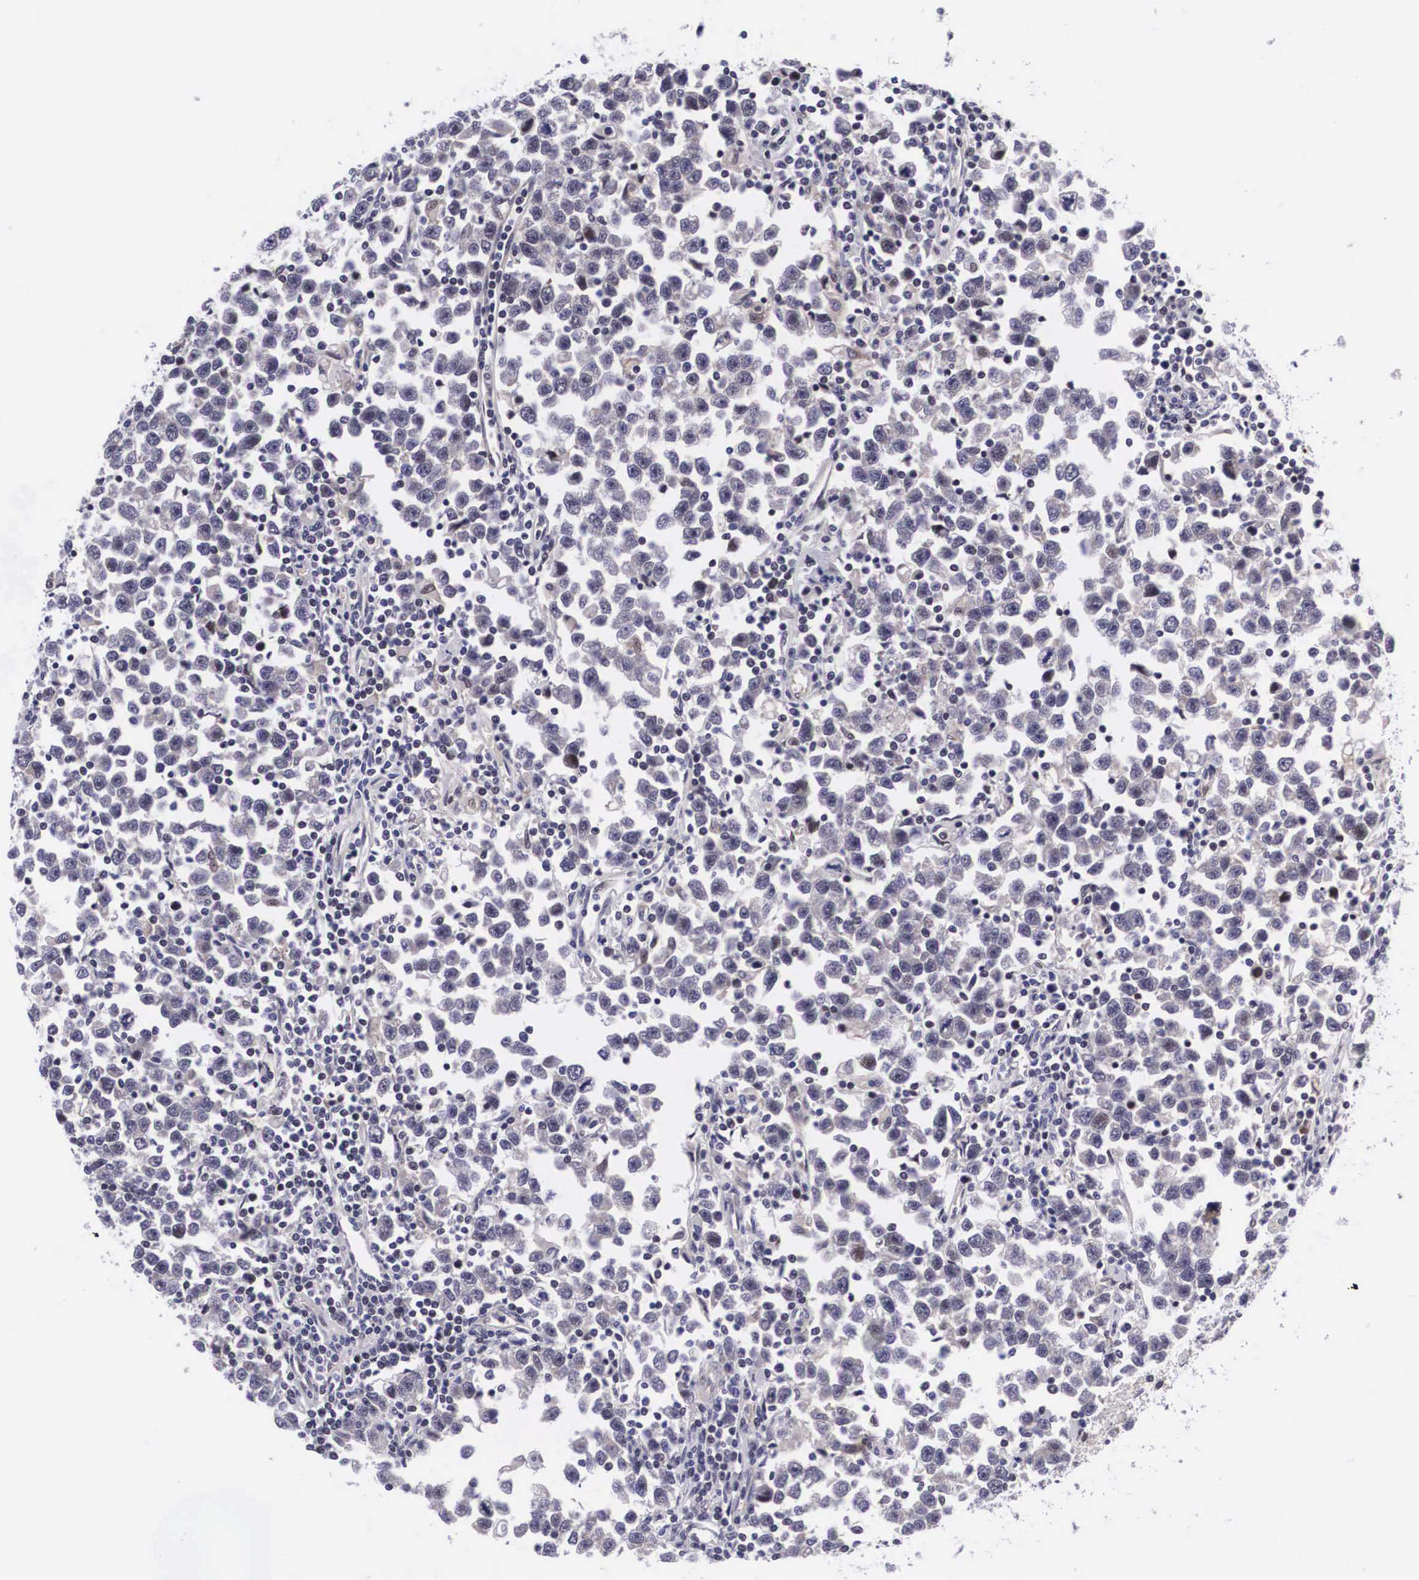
{"staining": {"intensity": "negative", "quantity": "none", "location": "none"}, "tissue": "testis cancer", "cell_type": "Tumor cells", "image_type": "cancer", "snomed": [{"axis": "morphology", "description": "Seminoma, NOS"}, {"axis": "topography", "description": "Testis"}], "caption": "Photomicrograph shows no significant protein expression in tumor cells of testis cancer.", "gene": "EMID1", "patient": {"sex": "male", "age": 43}}